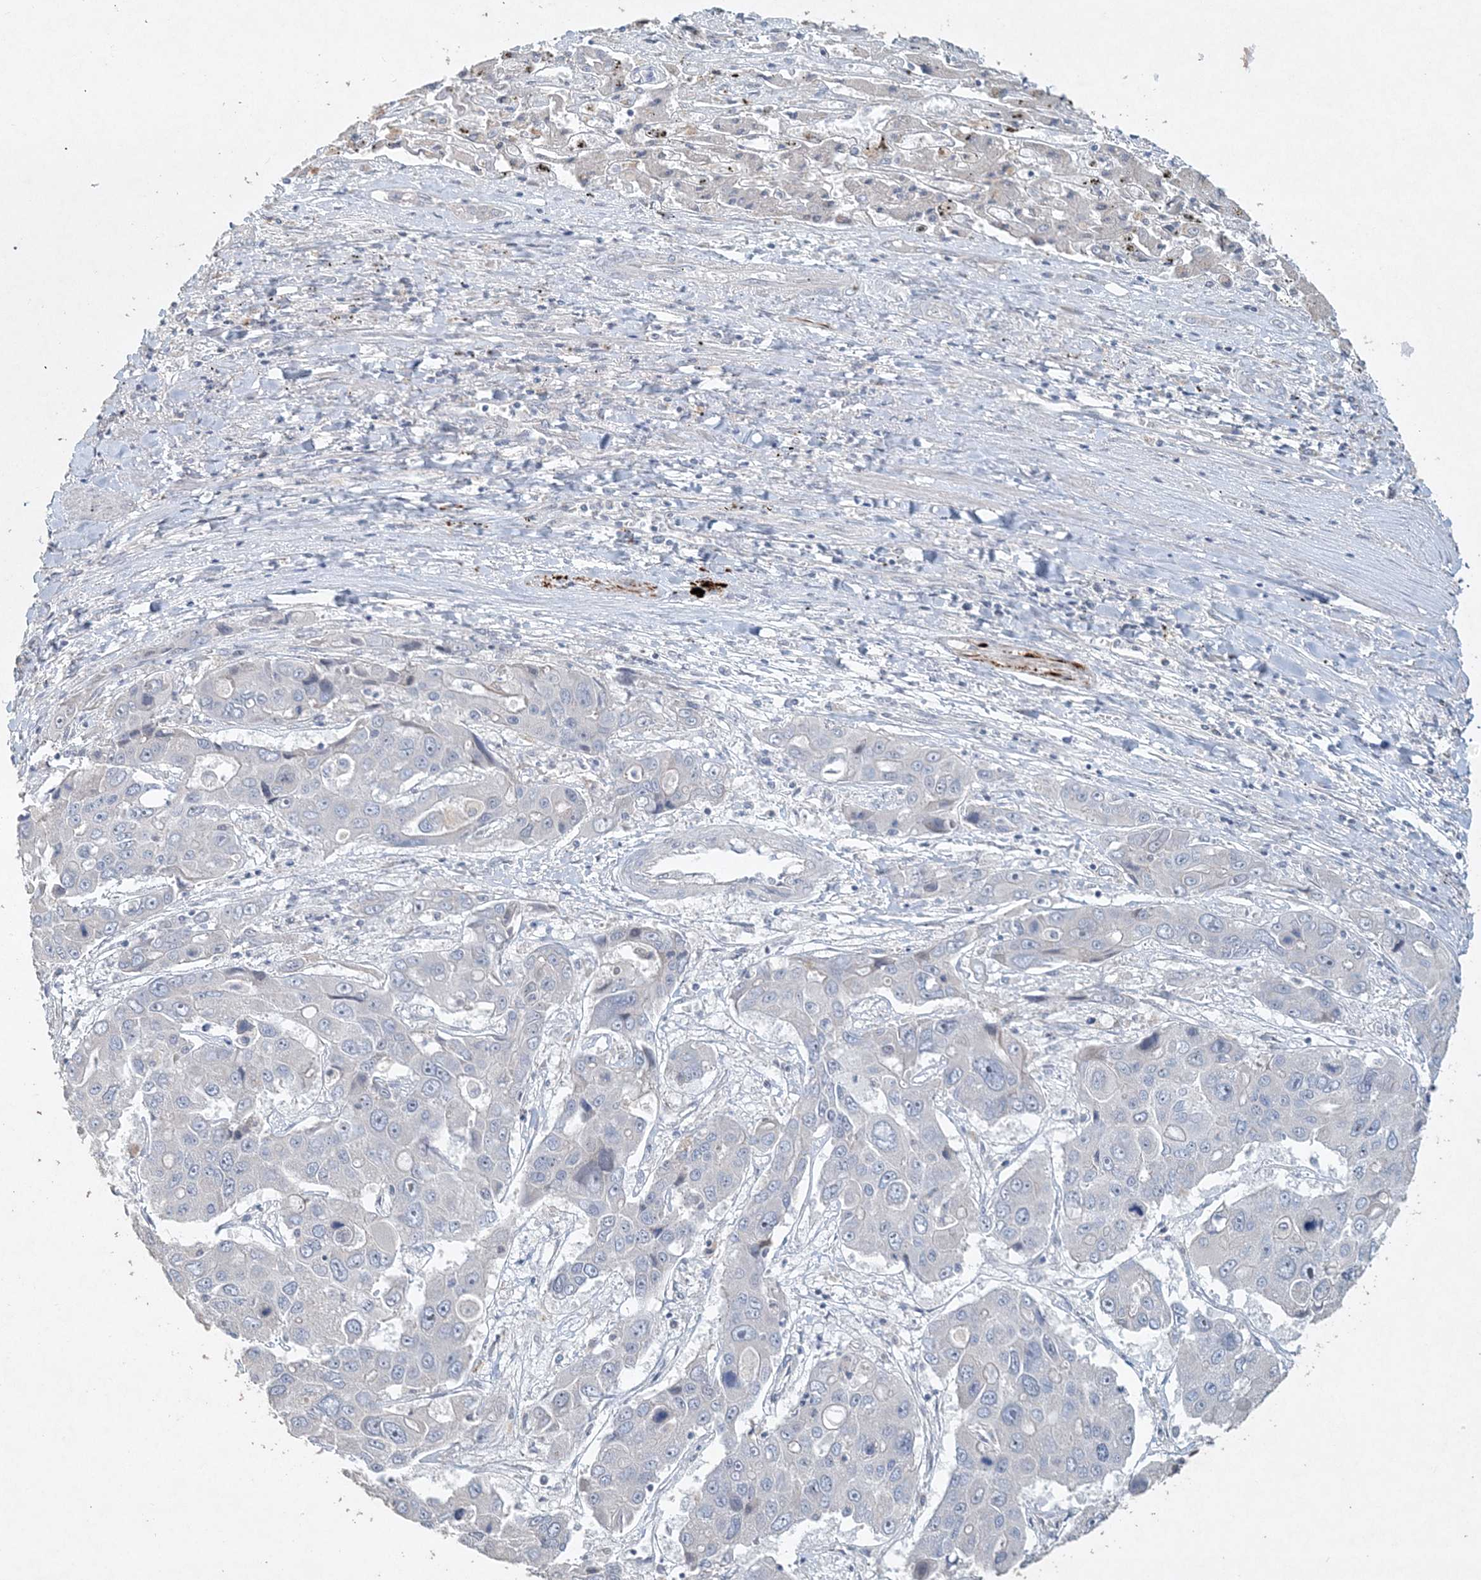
{"staining": {"intensity": "negative", "quantity": "none", "location": "none"}, "tissue": "liver cancer", "cell_type": "Tumor cells", "image_type": "cancer", "snomed": [{"axis": "morphology", "description": "Cholangiocarcinoma"}, {"axis": "topography", "description": "Liver"}], "caption": "An image of cholangiocarcinoma (liver) stained for a protein demonstrates no brown staining in tumor cells. The staining is performed using DAB brown chromogen with nuclei counter-stained in using hematoxylin.", "gene": "DNAH5", "patient": {"sex": "male", "age": 67}}